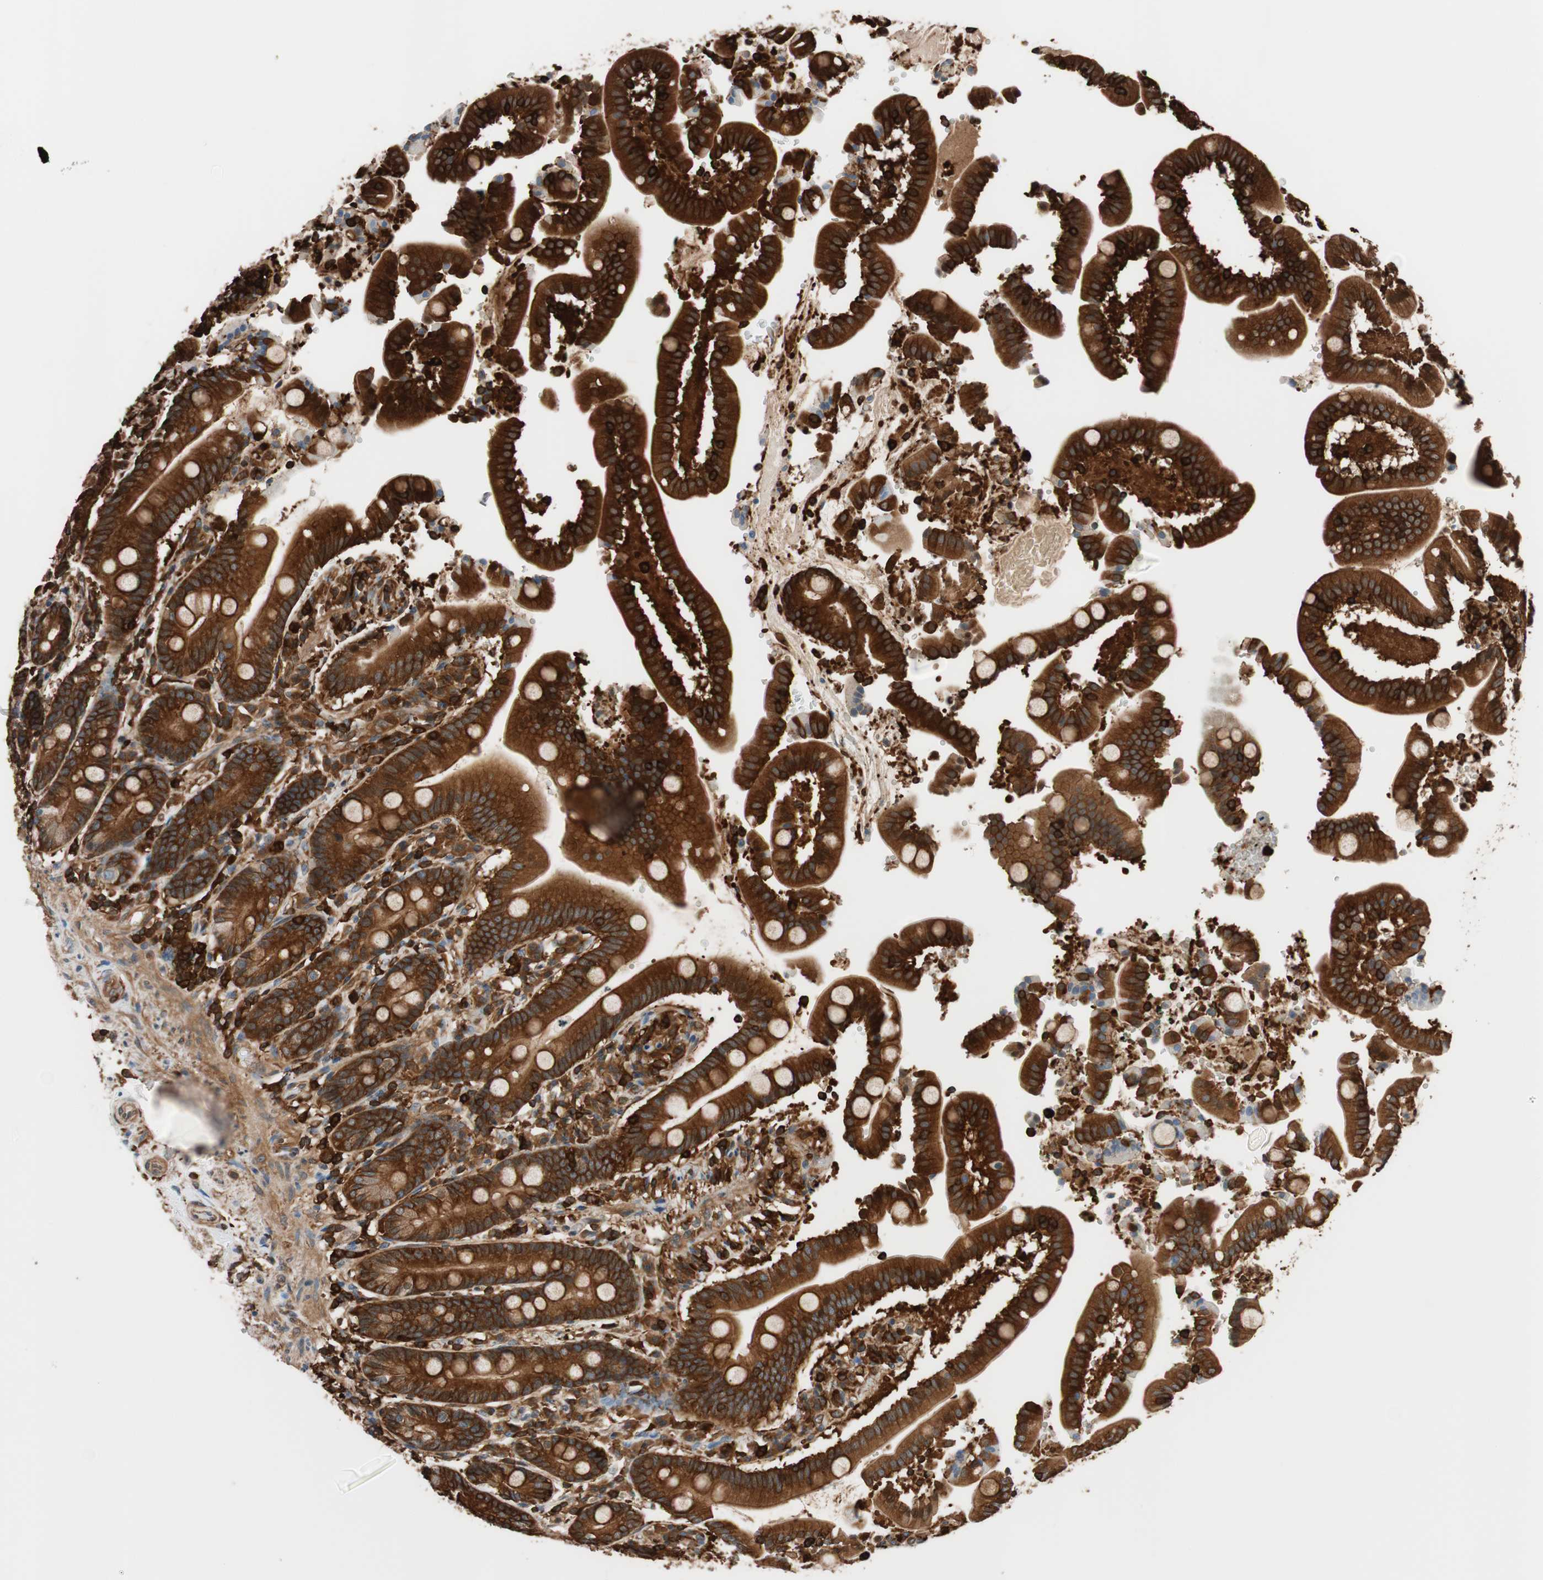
{"staining": {"intensity": "strong", "quantity": ">75%", "location": "cytoplasmic/membranous"}, "tissue": "duodenum", "cell_type": "Glandular cells", "image_type": "normal", "snomed": [{"axis": "morphology", "description": "Normal tissue, NOS"}, {"axis": "topography", "description": "Small intestine, NOS"}], "caption": "IHC of normal duodenum shows high levels of strong cytoplasmic/membranous expression in about >75% of glandular cells. The staining was performed using DAB (3,3'-diaminobenzidine) to visualize the protein expression in brown, while the nuclei were stained in blue with hematoxylin (Magnification: 20x).", "gene": "VASP", "patient": {"sex": "female", "age": 71}}